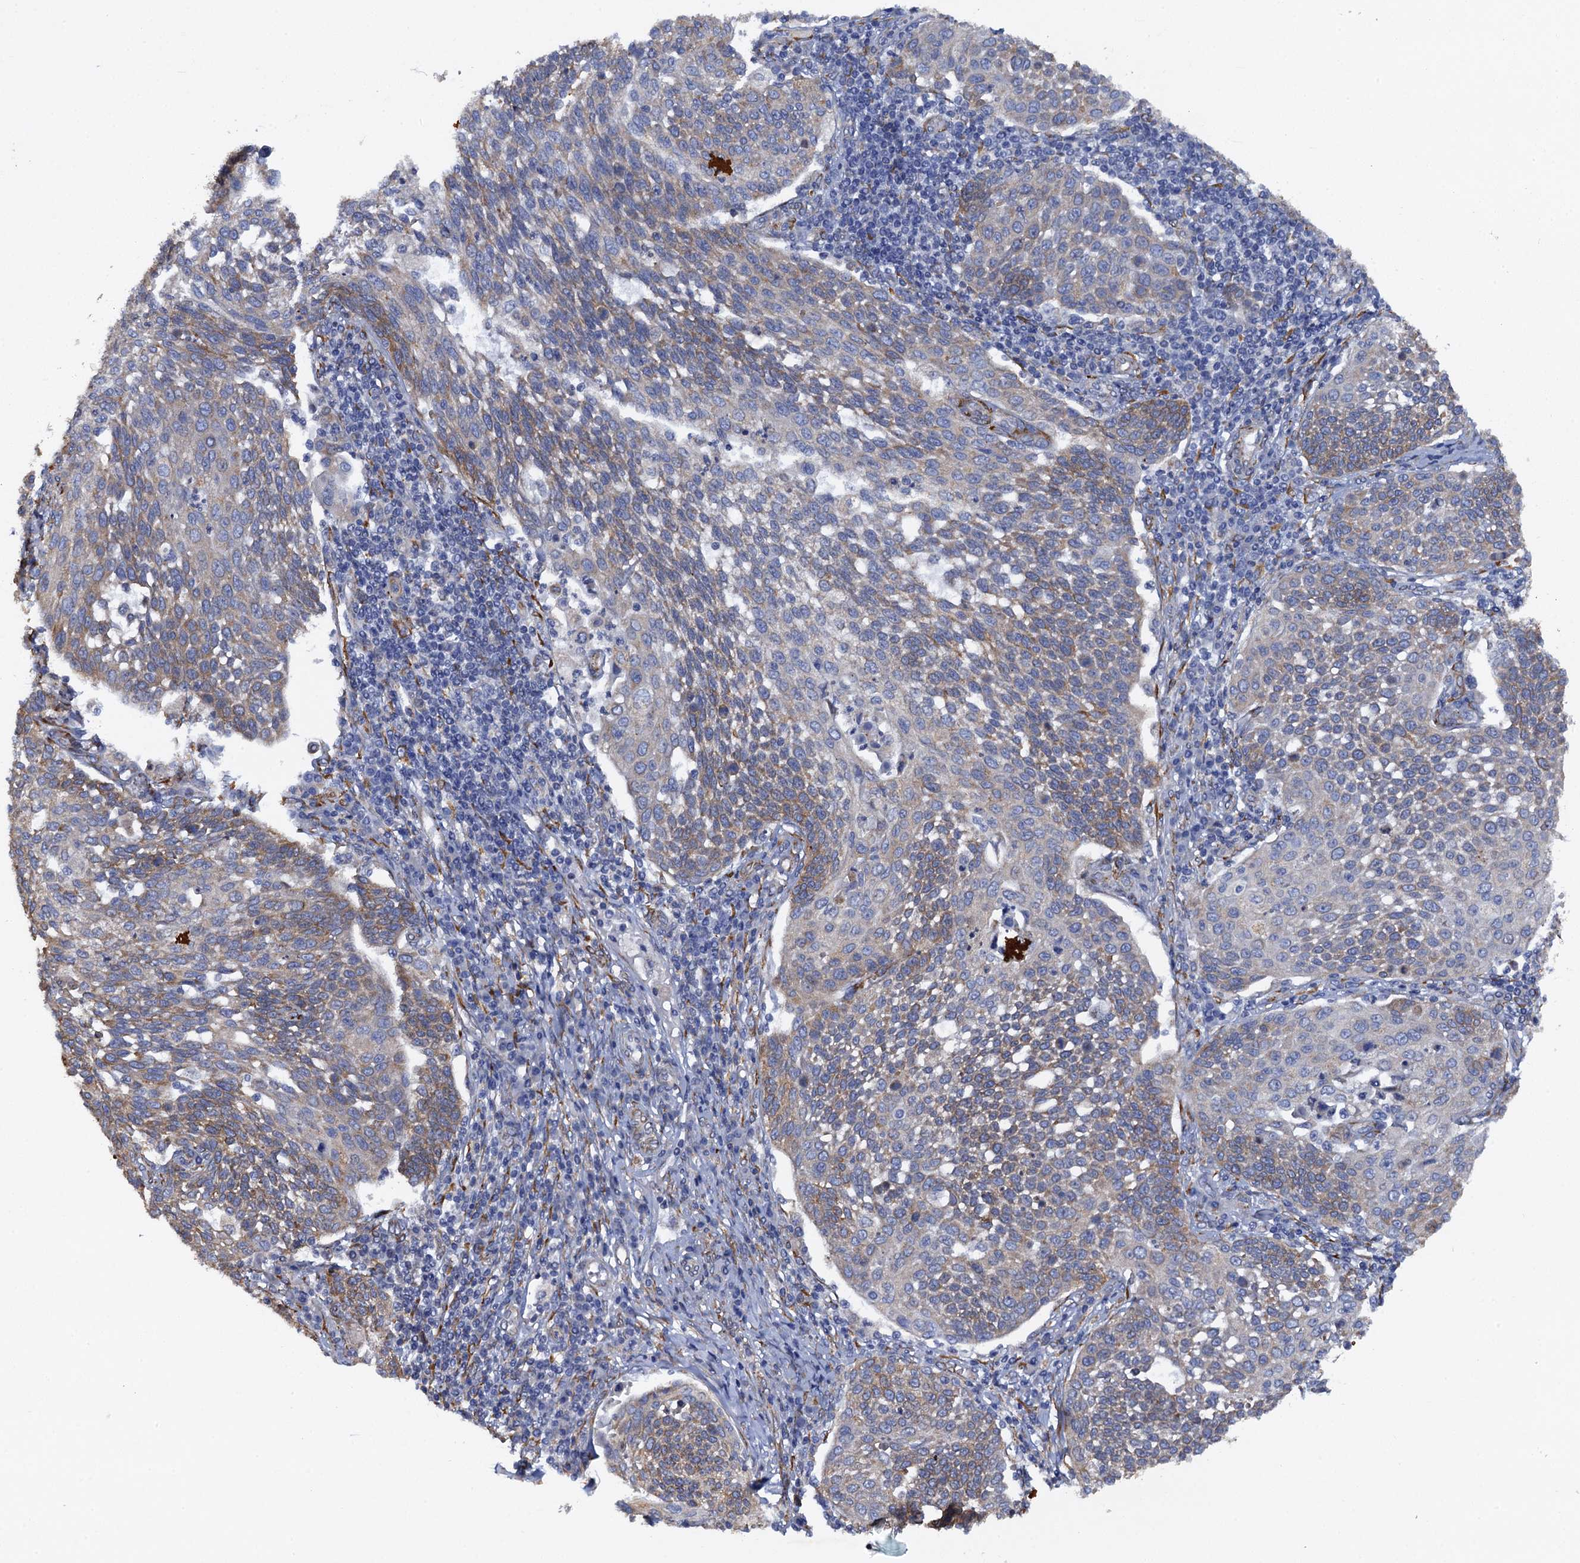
{"staining": {"intensity": "moderate", "quantity": "25%-75%", "location": "cytoplasmic/membranous"}, "tissue": "cervical cancer", "cell_type": "Tumor cells", "image_type": "cancer", "snomed": [{"axis": "morphology", "description": "Squamous cell carcinoma, NOS"}, {"axis": "topography", "description": "Cervix"}], "caption": "Protein staining of cervical squamous cell carcinoma tissue demonstrates moderate cytoplasmic/membranous positivity in about 25%-75% of tumor cells.", "gene": "POGLUT3", "patient": {"sex": "female", "age": 34}}